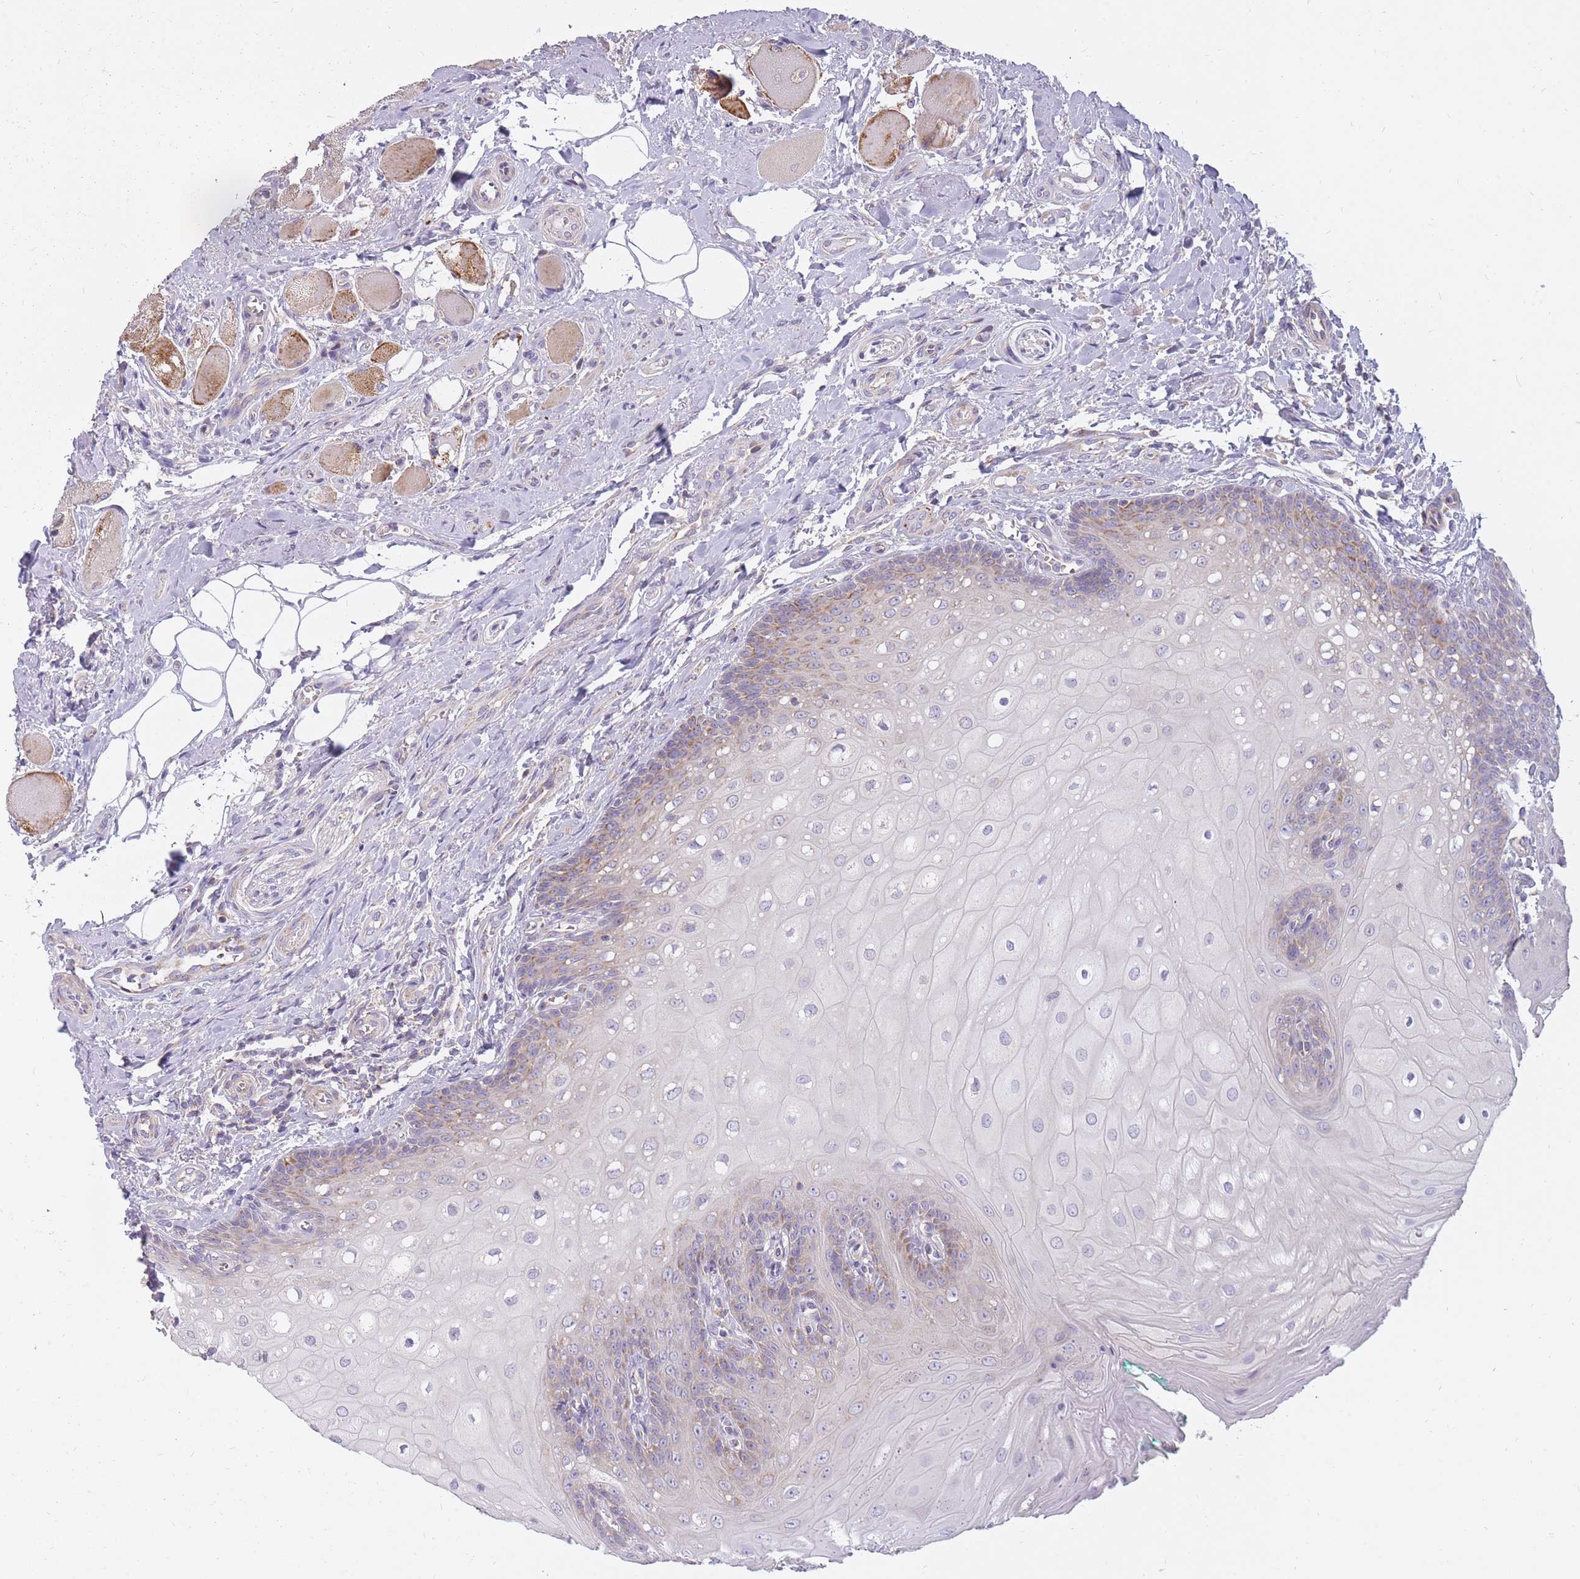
{"staining": {"intensity": "moderate", "quantity": "<25%", "location": "cytoplasmic/membranous"}, "tissue": "oral mucosa", "cell_type": "Squamous epithelial cells", "image_type": "normal", "snomed": [{"axis": "morphology", "description": "Normal tissue, NOS"}, {"axis": "morphology", "description": "Squamous cell carcinoma, NOS"}, {"axis": "topography", "description": "Oral tissue"}, {"axis": "topography", "description": "Tounge, NOS"}, {"axis": "topography", "description": "Head-Neck"}], "caption": "Unremarkable oral mucosa reveals moderate cytoplasmic/membranous staining in about <25% of squamous epithelial cells The staining is performed using DAB (3,3'-diaminobenzidine) brown chromogen to label protein expression. The nuclei are counter-stained blue using hematoxylin..", "gene": "ALKBH4", "patient": {"sex": "male", "age": 79}}